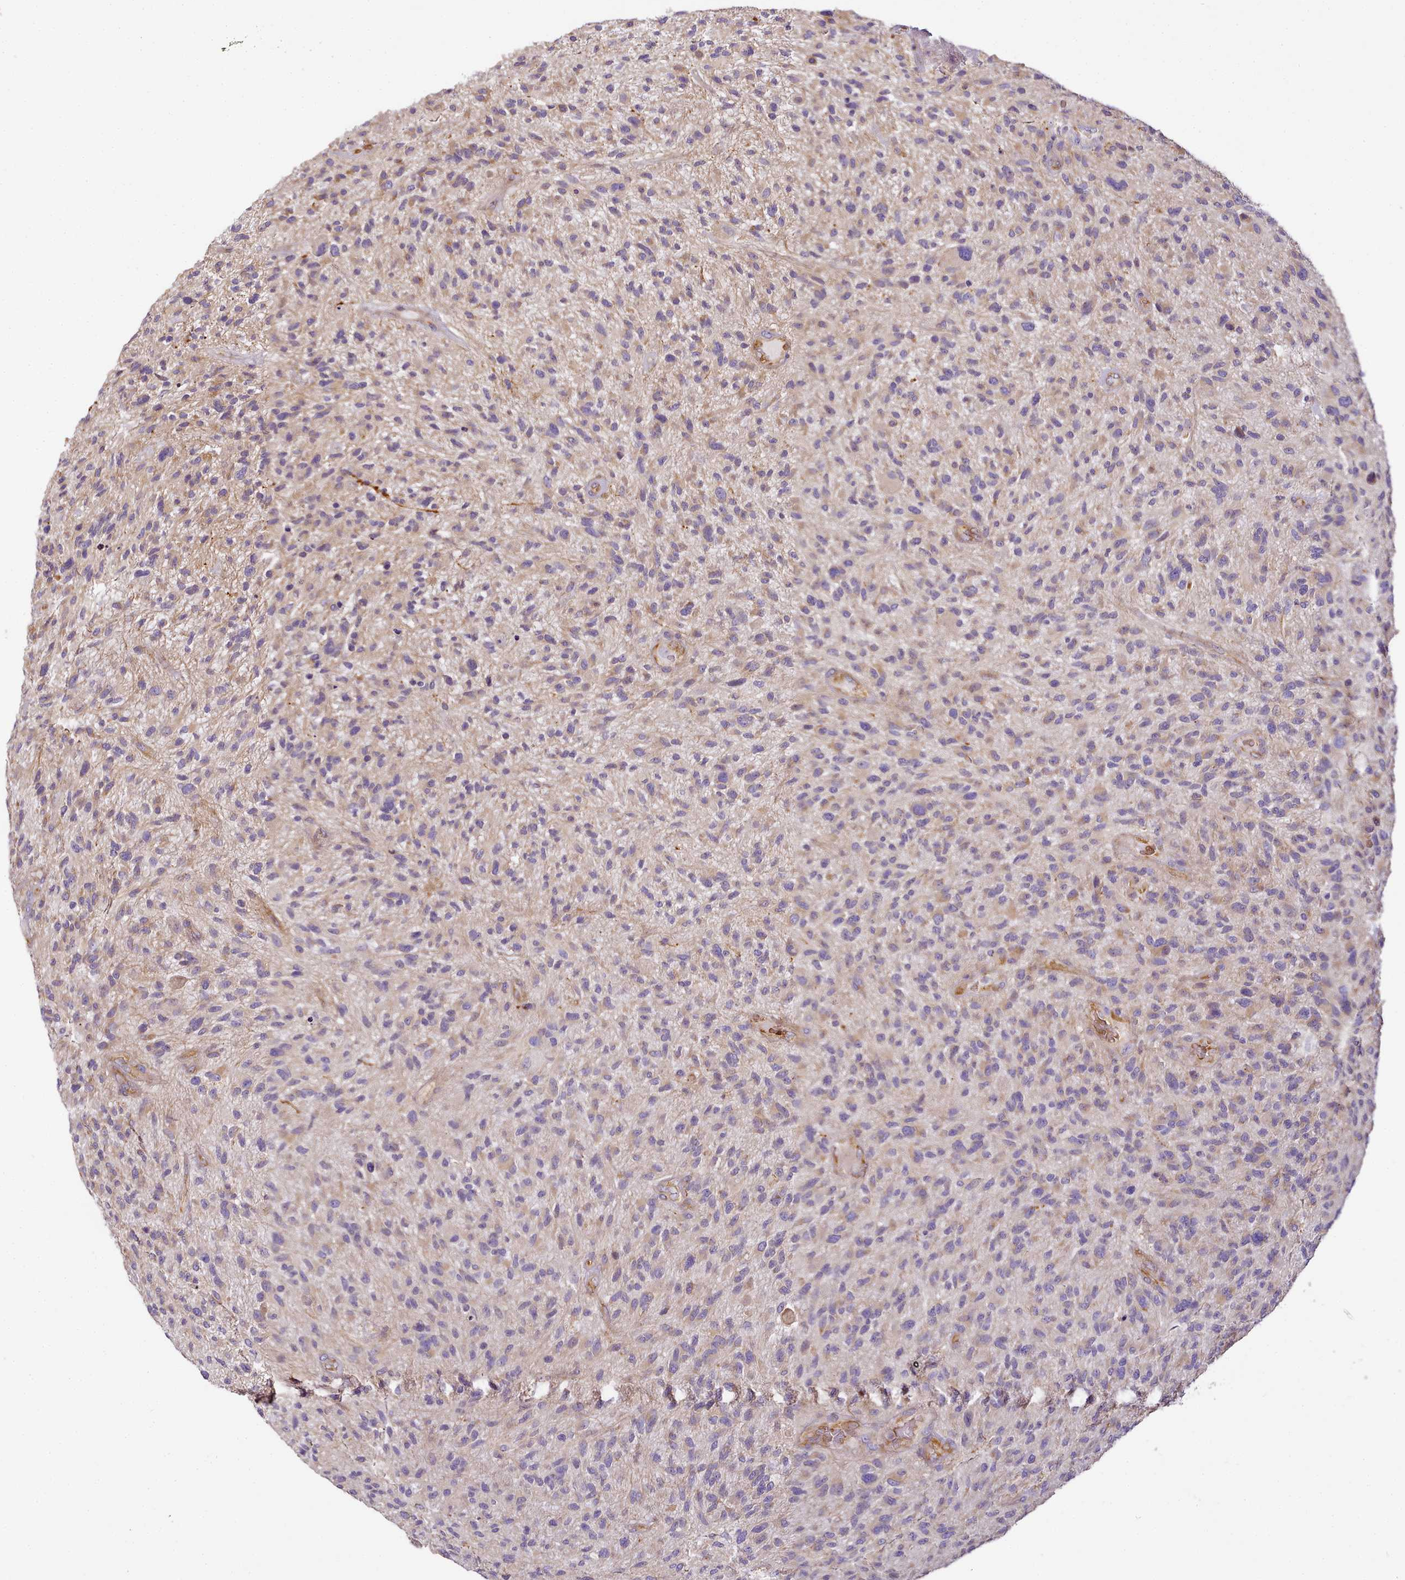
{"staining": {"intensity": "weak", "quantity": "25%-75%", "location": "cytoplasmic/membranous"}, "tissue": "glioma", "cell_type": "Tumor cells", "image_type": "cancer", "snomed": [{"axis": "morphology", "description": "Glioma, malignant, High grade"}, {"axis": "topography", "description": "Brain"}], "caption": "This photomicrograph reveals immunohistochemistry (IHC) staining of malignant glioma (high-grade), with low weak cytoplasmic/membranous expression in about 25%-75% of tumor cells.", "gene": "NBPF1", "patient": {"sex": "male", "age": 47}}